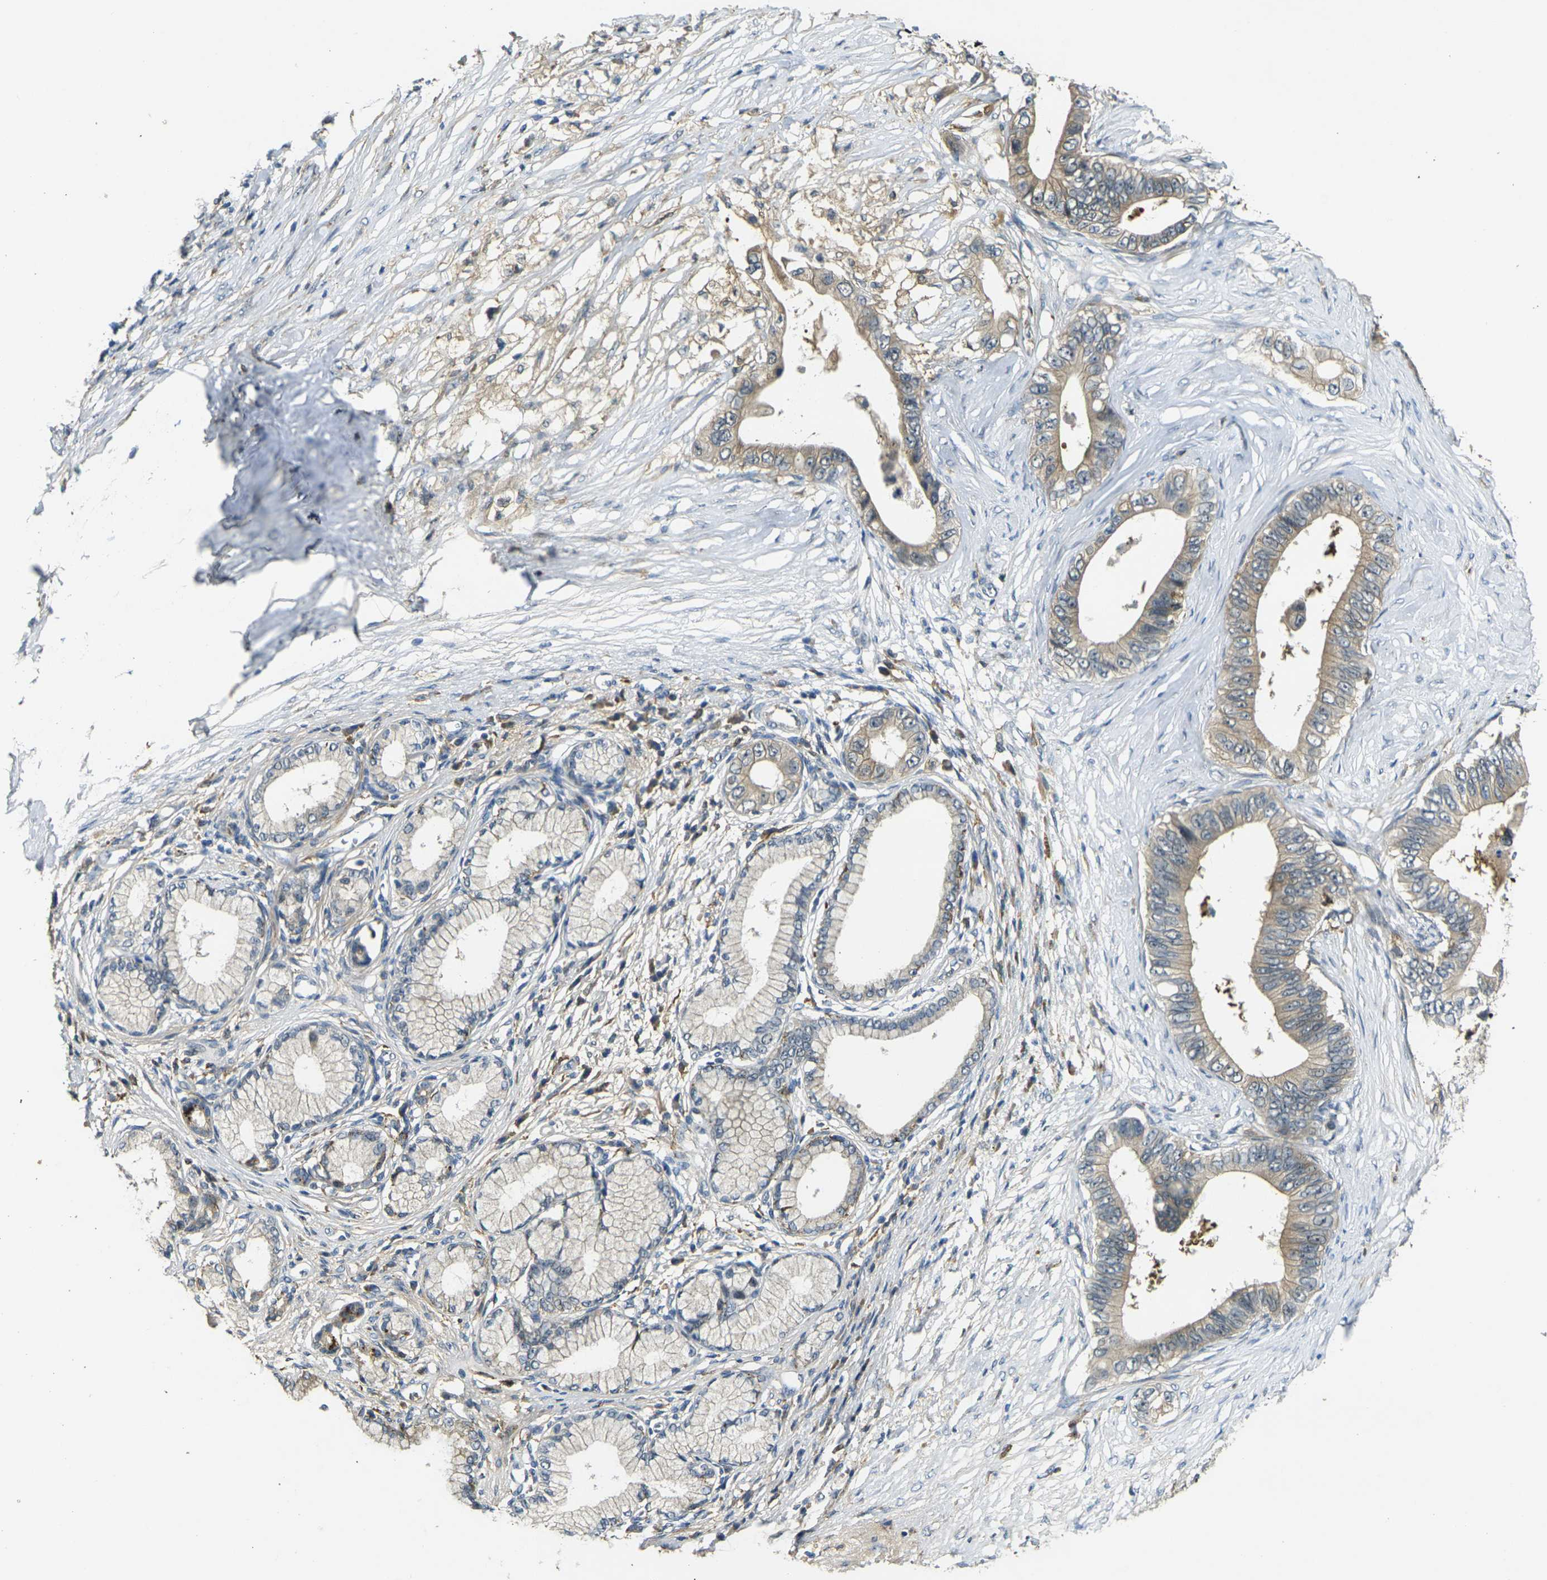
{"staining": {"intensity": "weak", "quantity": ">75%", "location": "cytoplasmic/membranous"}, "tissue": "pancreatic cancer", "cell_type": "Tumor cells", "image_type": "cancer", "snomed": [{"axis": "morphology", "description": "Adenocarcinoma, NOS"}, {"axis": "topography", "description": "Pancreas"}], "caption": "There is low levels of weak cytoplasmic/membranous positivity in tumor cells of pancreatic adenocarcinoma, as demonstrated by immunohistochemical staining (brown color).", "gene": "PIGL", "patient": {"sex": "male", "age": 77}}